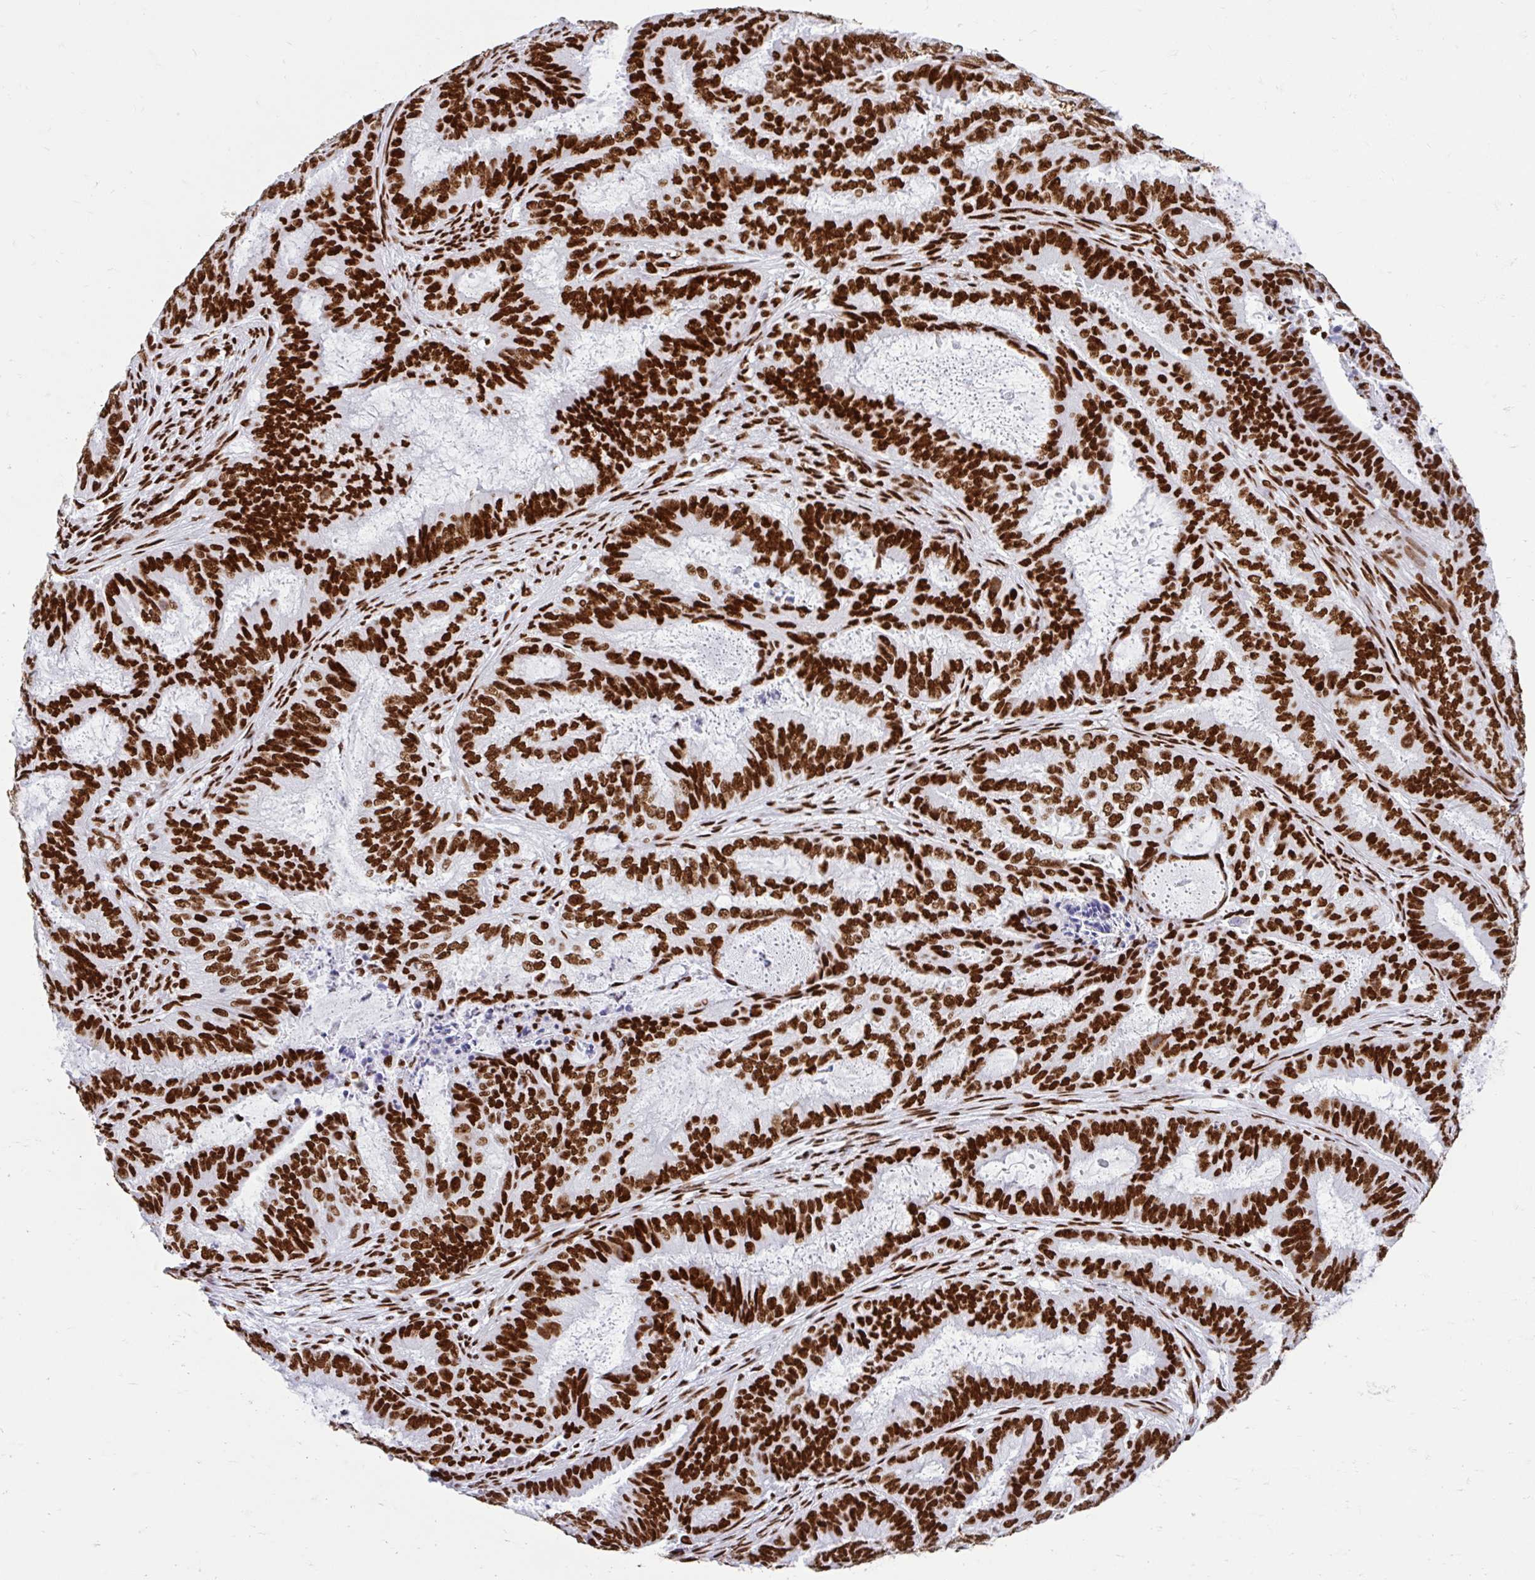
{"staining": {"intensity": "strong", "quantity": ">75%", "location": "nuclear"}, "tissue": "endometrial cancer", "cell_type": "Tumor cells", "image_type": "cancer", "snomed": [{"axis": "morphology", "description": "Adenocarcinoma, NOS"}, {"axis": "topography", "description": "Endometrium"}], "caption": "This is an image of immunohistochemistry (IHC) staining of endometrial cancer, which shows strong positivity in the nuclear of tumor cells.", "gene": "KHDRBS1", "patient": {"sex": "female", "age": 51}}